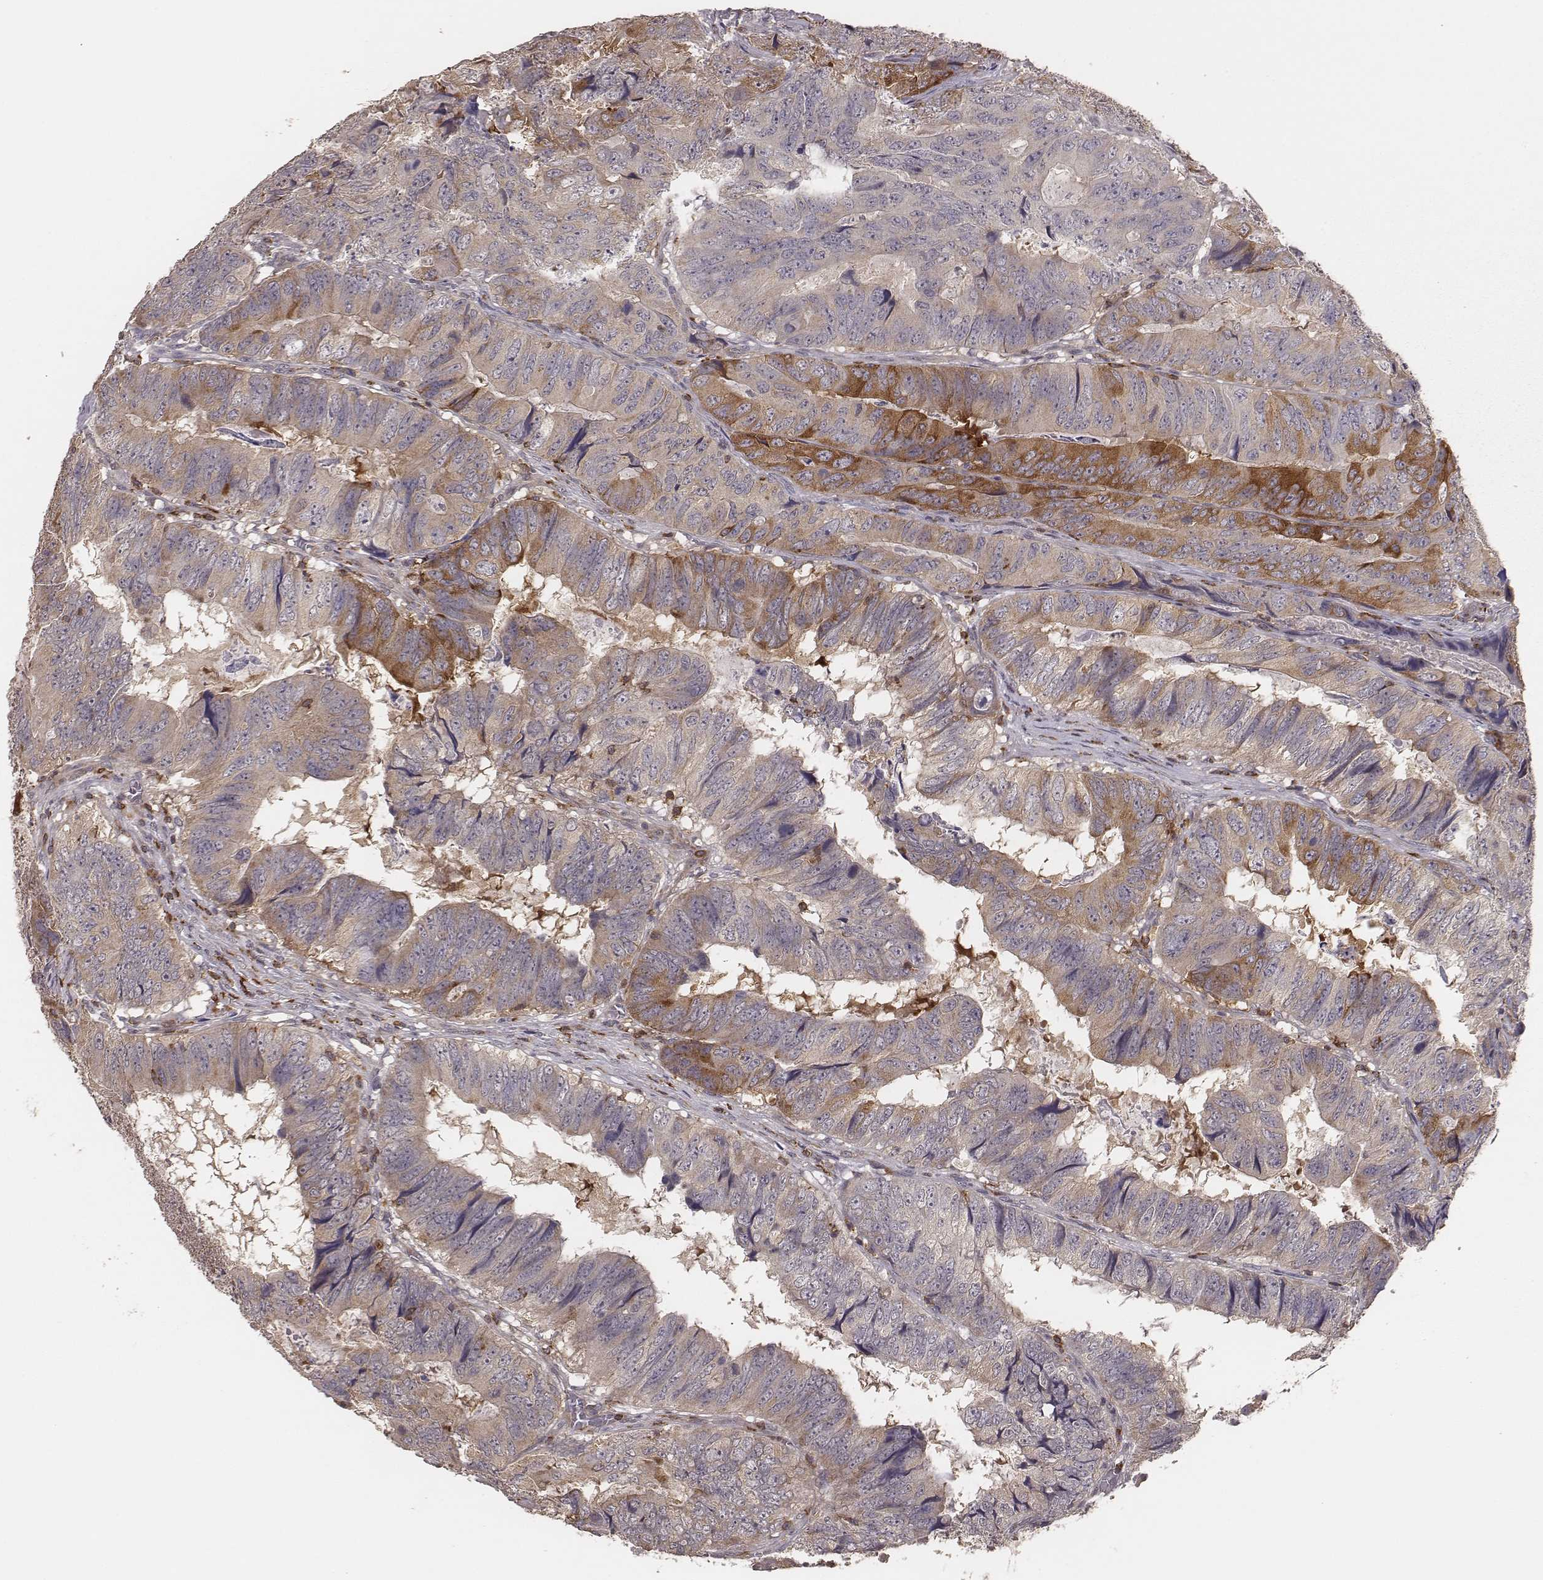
{"staining": {"intensity": "weak", "quantity": "<25%", "location": "cytoplasmic/membranous"}, "tissue": "colorectal cancer", "cell_type": "Tumor cells", "image_type": "cancer", "snomed": [{"axis": "morphology", "description": "Adenocarcinoma, NOS"}, {"axis": "topography", "description": "Colon"}], "caption": "Tumor cells show no significant staining in colorectal cancer. The staining is performed using DAB brown chromogen with nuclei counter-stained in using hematoxylin.", "gene": "PILRA", "patient": {"sex": "male", "age": 79}}